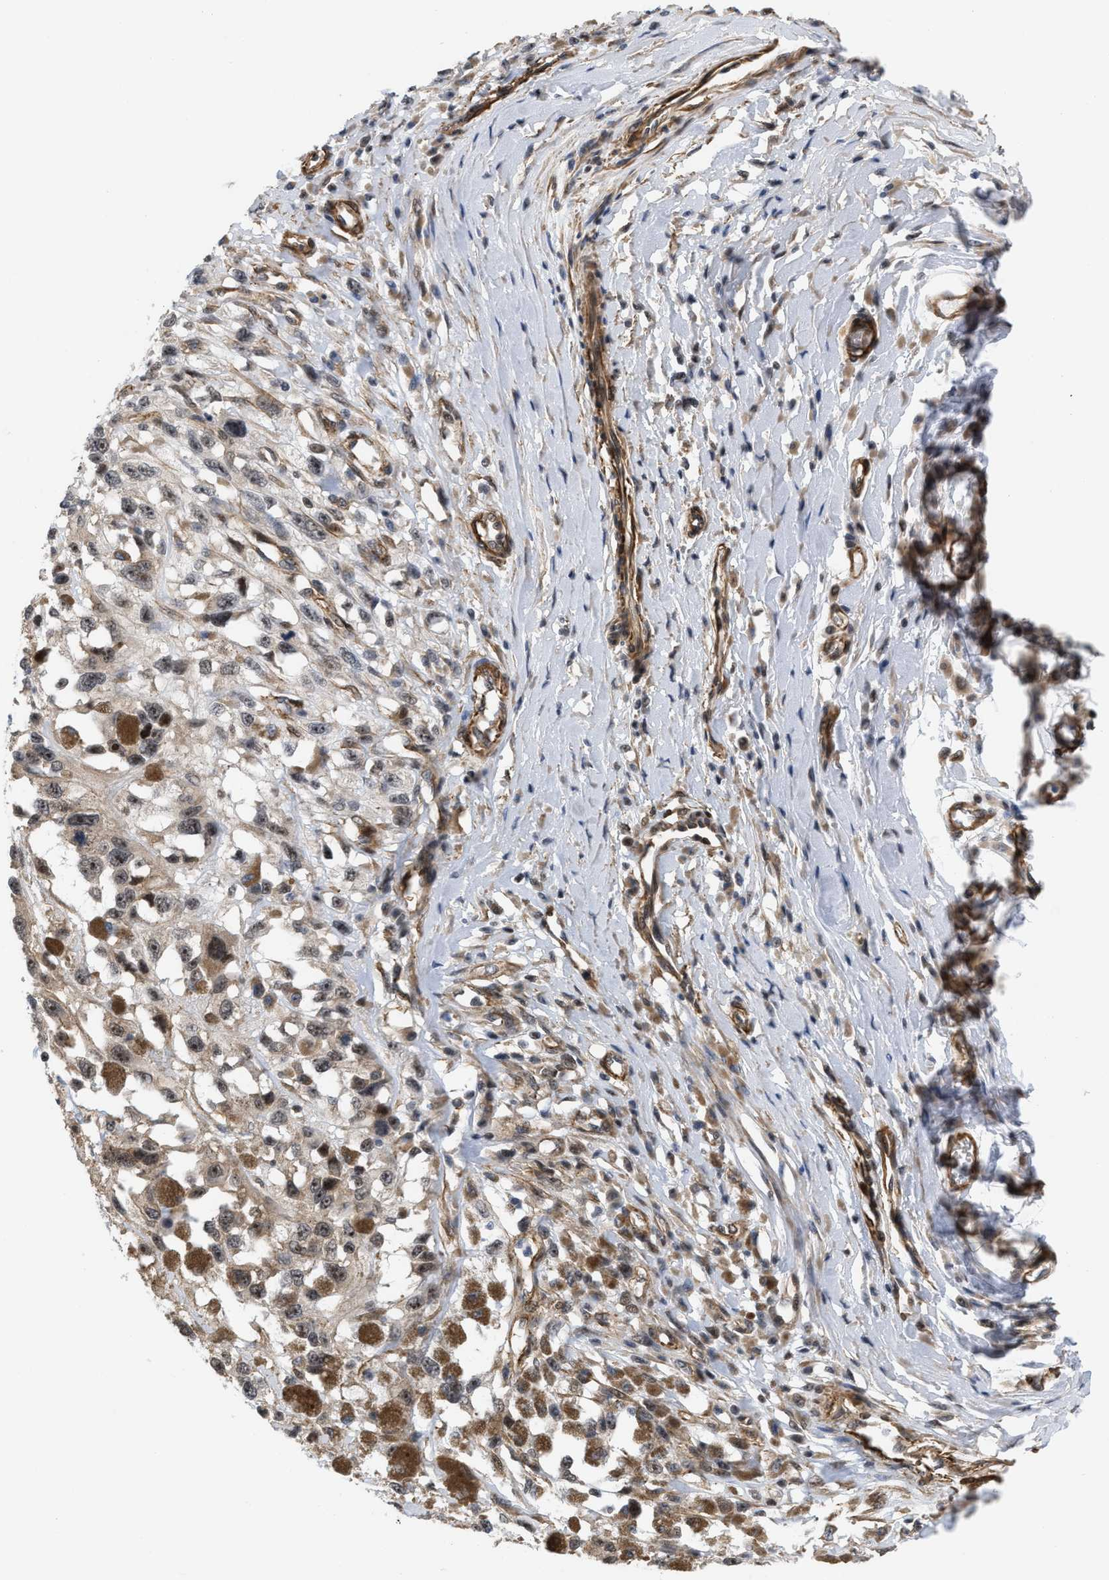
{"staining": {"intensity": "weak", "quantity": "<25%", "location": "cytoplasmic/membranous,nuclear"}, "tissue": "melanoma", "cell_type": "Tumor cells", "image_type": "cancer", "snomed": [{"axis": "morphology", "description": "Malignant melanoma, Metastatic site"}, {"axis": "topography", "description": "Lymph node"}], "caption": "Protein analysis of malignant melanoma (metastatic site) shows no significant expression in tumor cells. Brightfield microscopy of immunohistochemistry stained with DAB (brown) and hematoxylin (blue), captured at high magnification.", "gene": "GPRASP2", "patient": {"sex": "male", "age": 59}}